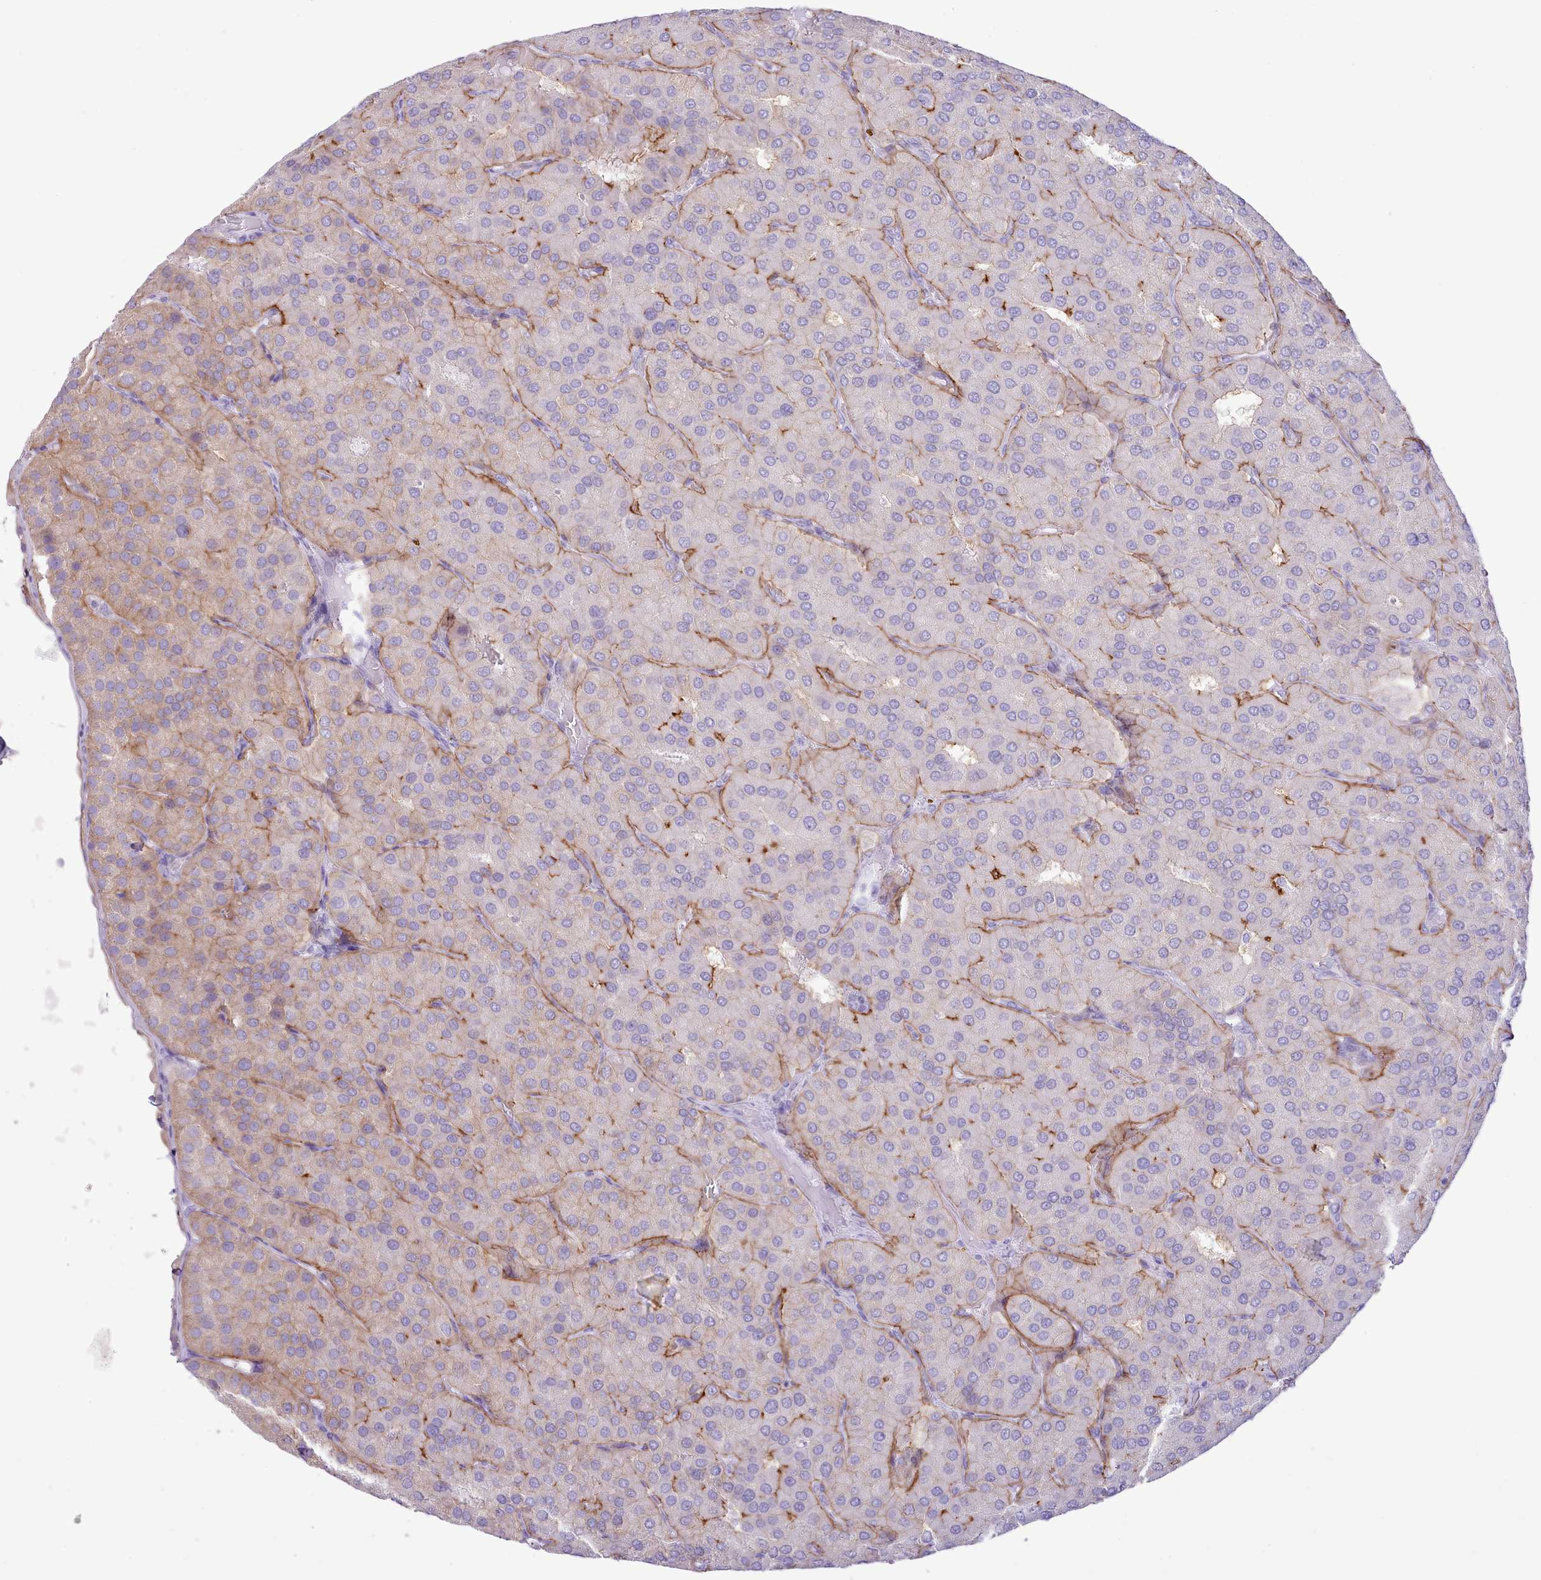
{"staining": {"intensity": "moderate", "quantity": "<25%", "location": "cytoplasmic/membranous"}, "tissue": "parathyroid gland", "cell_type": "Glandular cells", "image_type": "normal", "snomed": [{"axis": "morphology", "description": "Normal tissue, NOS"}, {"axis": "morphology", "description": "Adenoma, NOS"}, {"axis": "topography", "description": "Parathyroid gland"}], "caption": "The photomicrograph exhibits immunohistochemical staining of normal parathyroid gland. There is moderate cytoplasmic/membranous positivity is identified in approximately <25% of glandular cells. (brown staining indicates protein expression, while blue staining denotes nuclei).", "gene": "MDFI", "patient": {"sex": "female", "age": 86}}